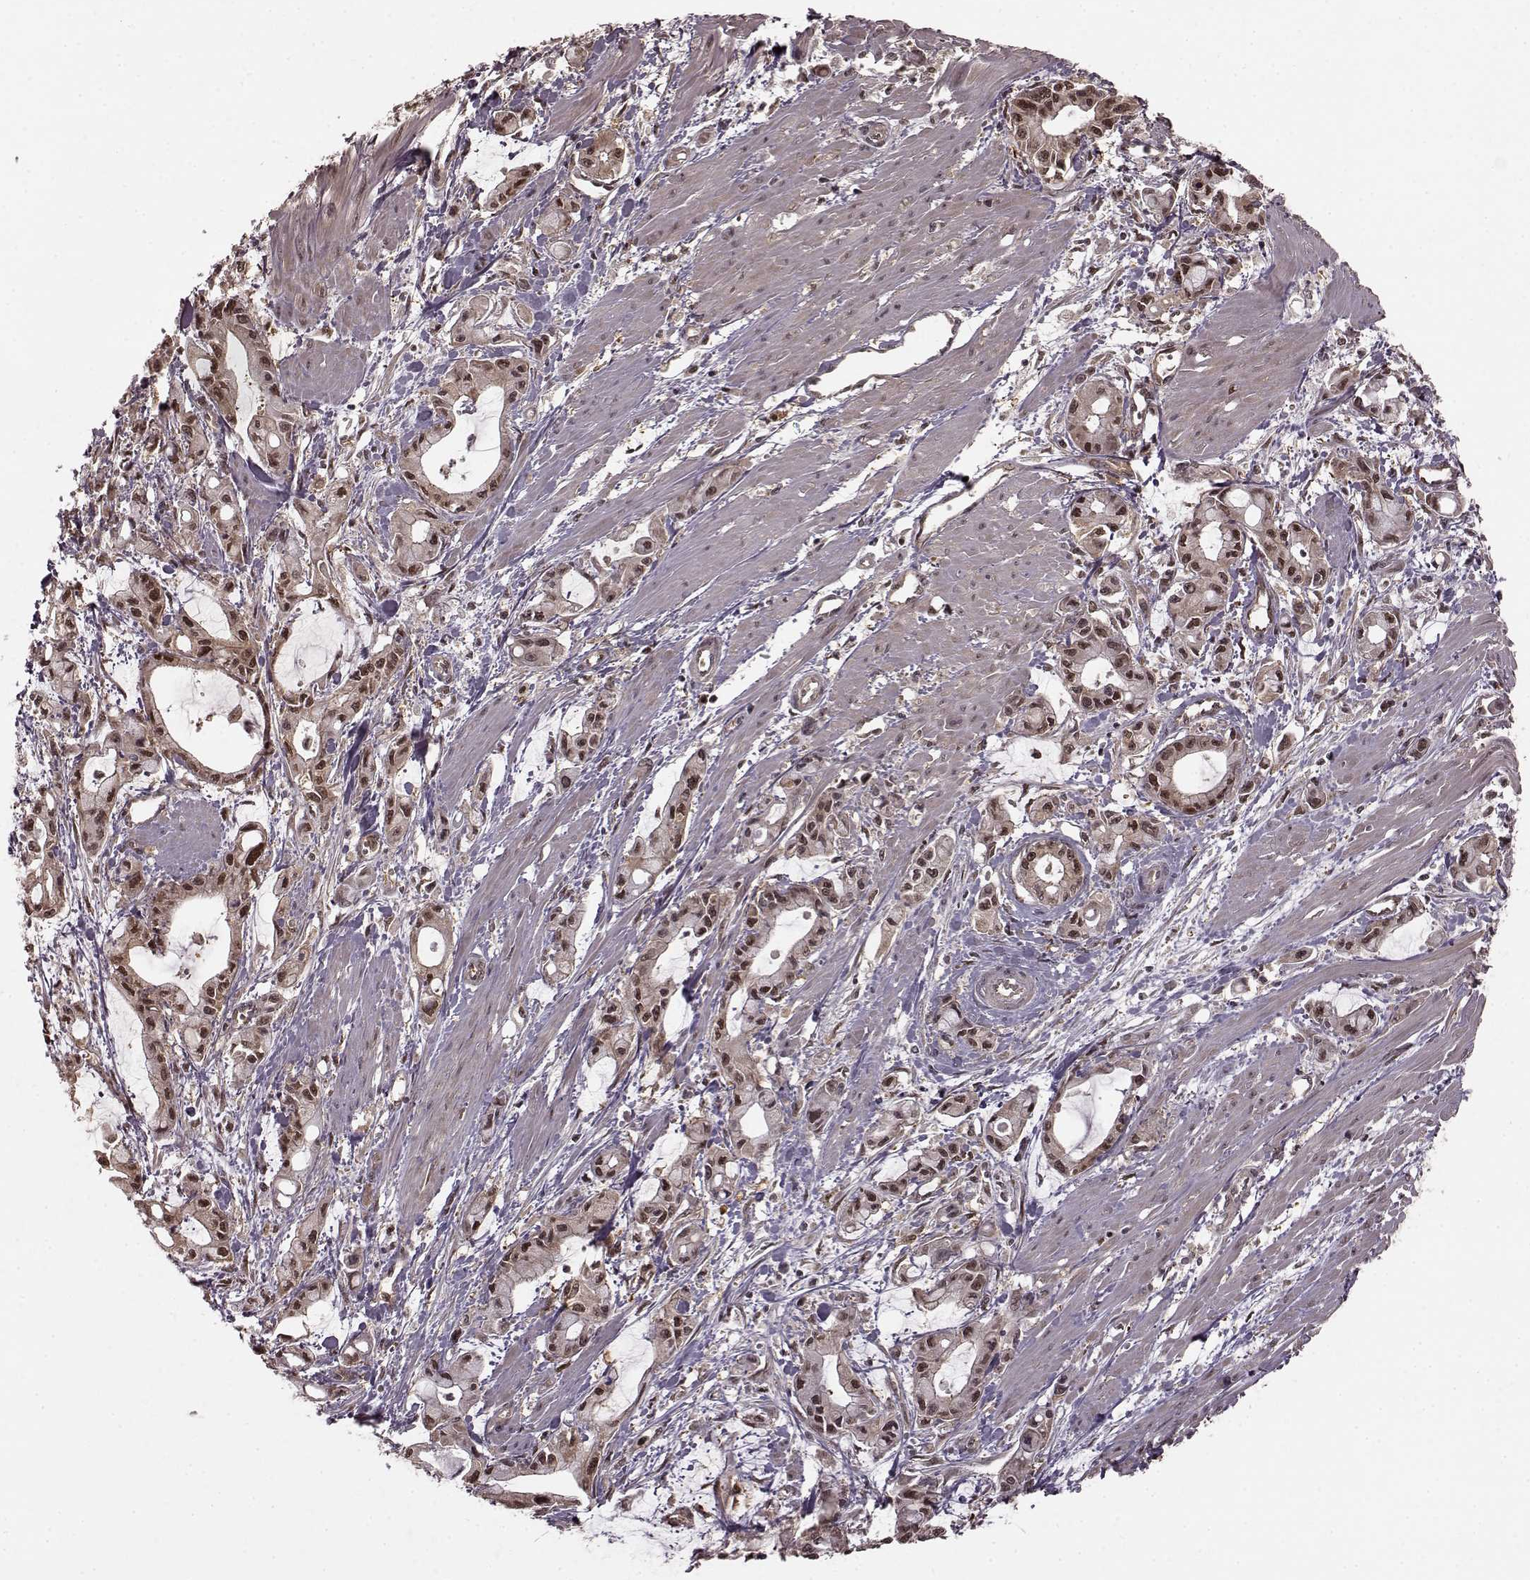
{"staining": {"intensity": "moderate", "quantity": ">75%", "location": "nuclear"}, "tissue": "pancreatic cancer", "cell_type": "Tumor cells", "image_type": "cancer", "snomed": [{"axis": "morphology", "description": "Adenocarcinoma, NOS"}, {"axis": "topography", "description": "Pancreas"}], "caption": "Immunohistochemistry (IHC) micrograph of human adenocarcinoma (pancreatic) stained for a protein (brown), which reveals medium levels of moderate nuclear positivity in about >75% of tumor cells.", "gene": "GSS", "patient": {"sex": "male", "age": 48}}